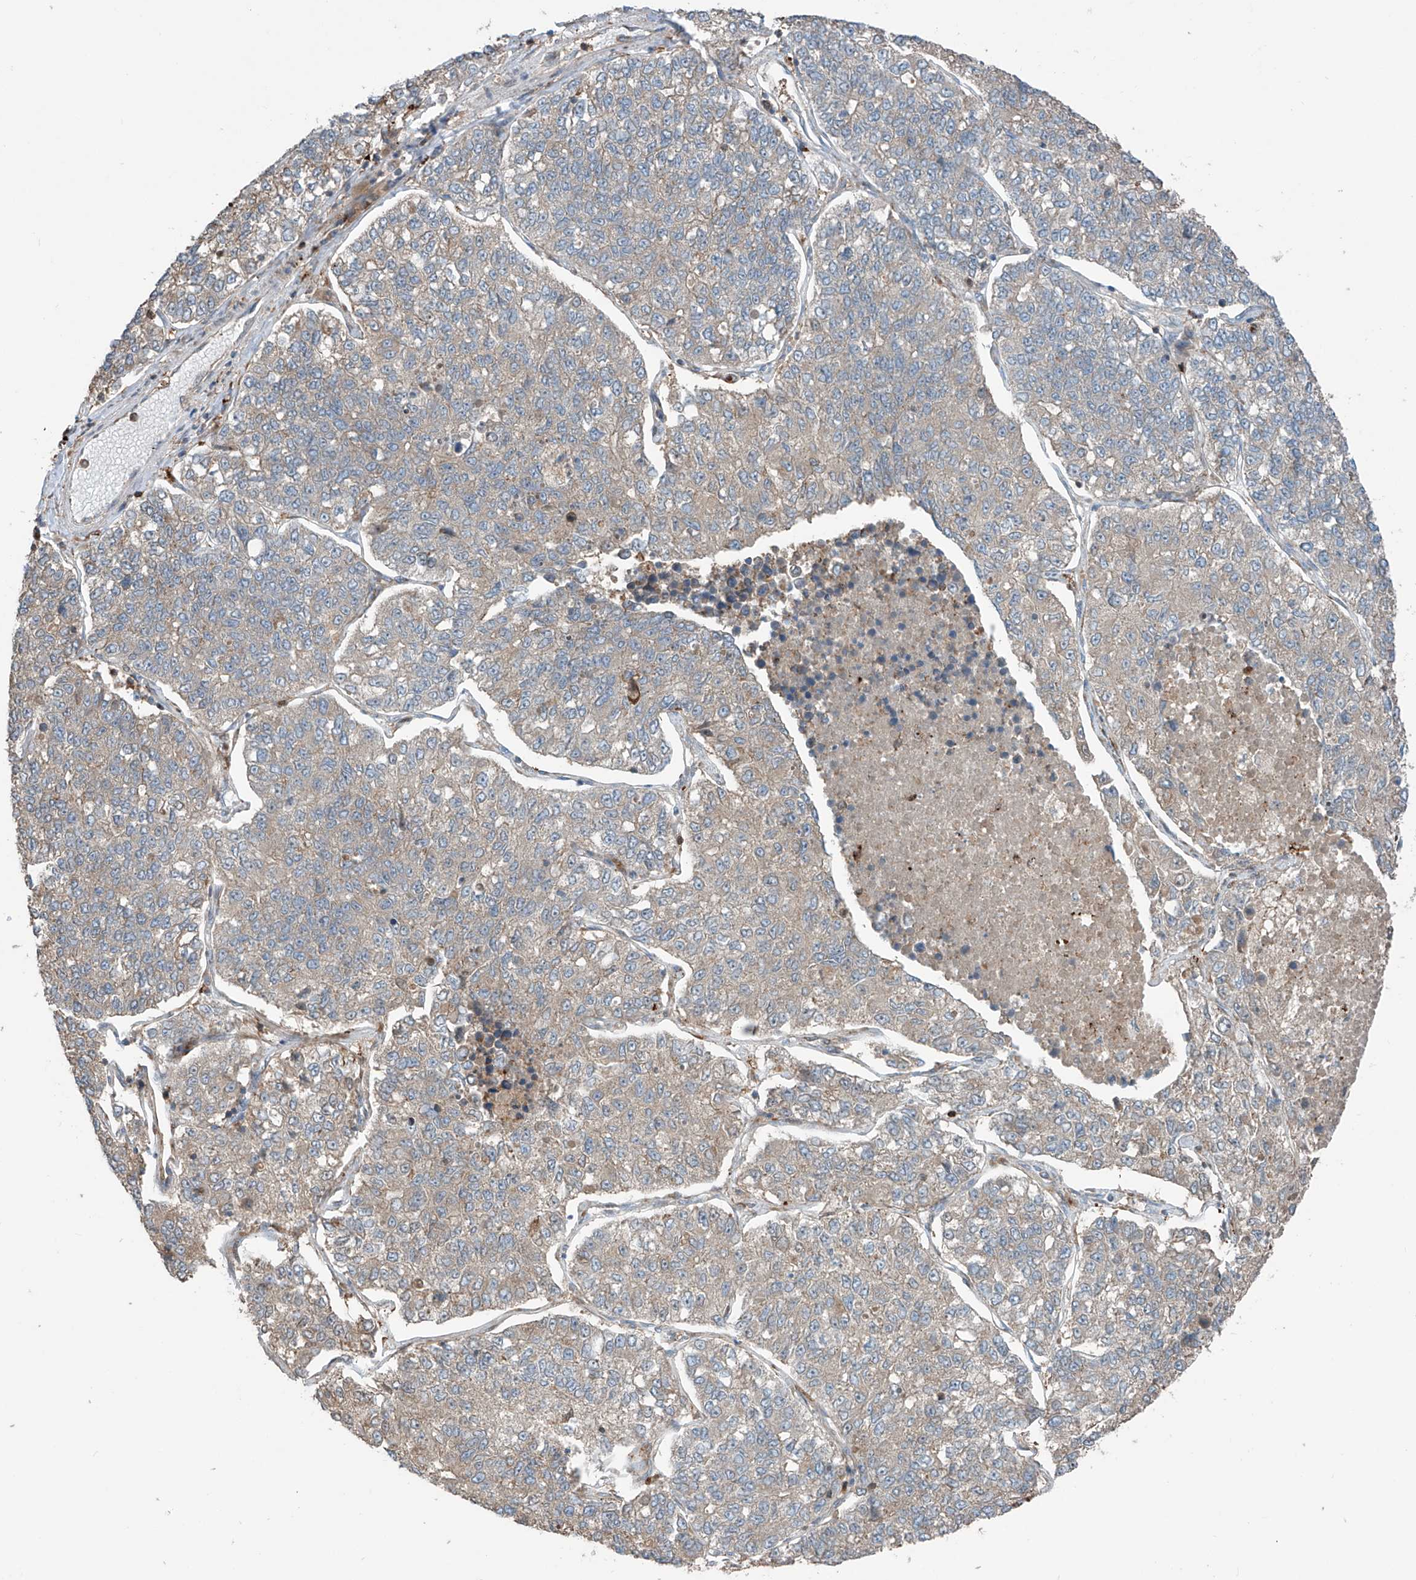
{"staining": {"intensity": "moderate", "quantity": "25%-75%", "location": "cytoplasmic/membranous"}, "tissue": "lung cancer", "cell_type": "Tumor cells", "image_type": "cancer", "snomed": [{"axis": "morphology", "description": "Adenocarcinoma, NOS"}, {"axis": "topography", "description": "Lung"}], "caption": "Immunohistochemistry micrograph of lung cancer (adenocarcinoma) stained for a protein (brown), which reveals medium levels of moderate cytoplasmic/membranous expression in approximately 25%-75% of tumor cells.", "gene": "SAMD3", "patient": {"sex": "male", "age": 49}}